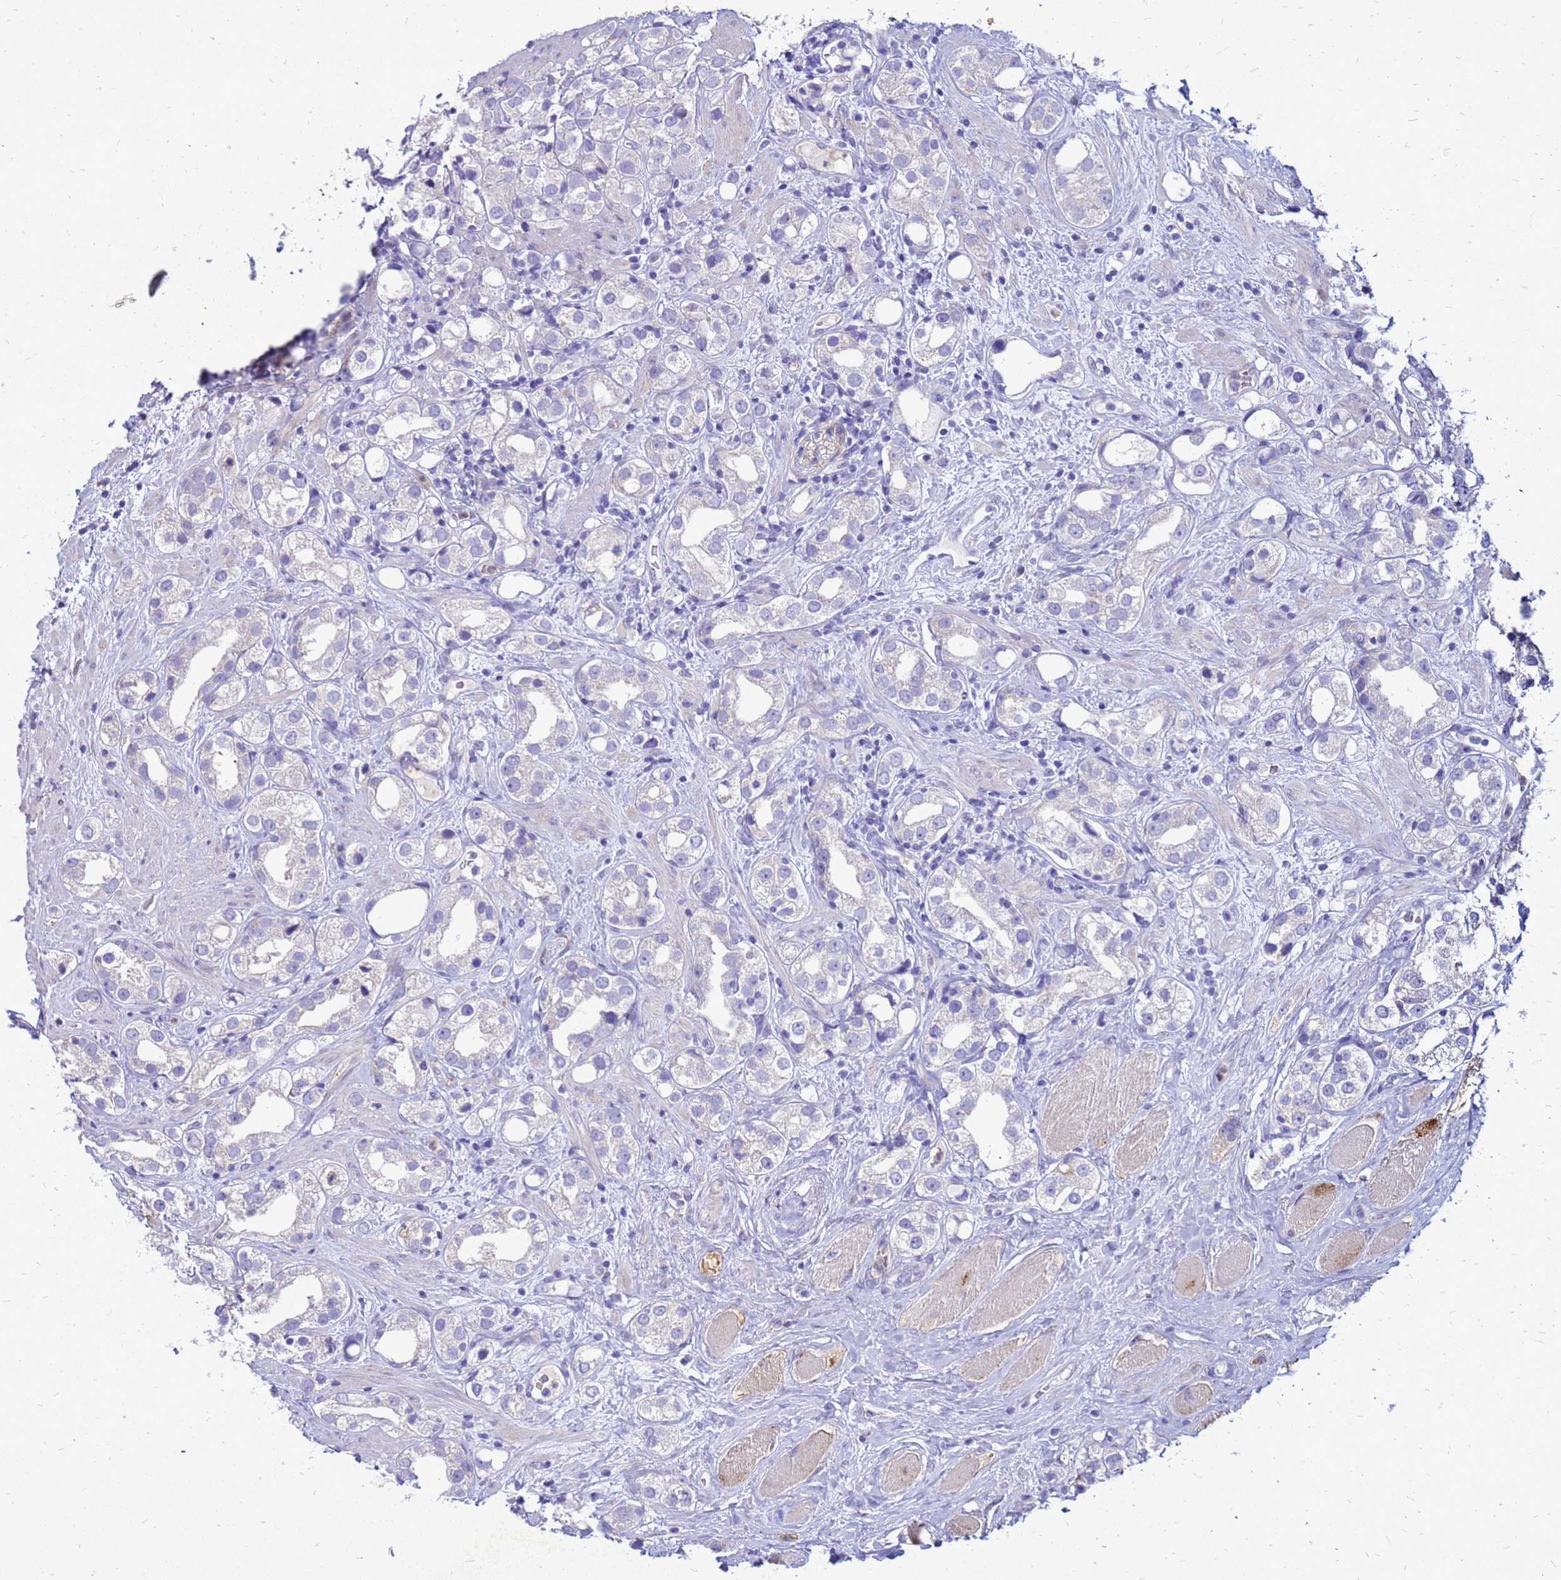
{"staining": {"intensity": "negative", "quantity": "none", "location": "none"}, "tissue": "prostate cancer", "cell_type": "Tumor cells", "image_type": "cancer", "snomed": [{"axis": "morphology", "description": "Adenocarcinoma, NOS"}, {"axis": "topography", "description": "Prostate"}], "caption": "Immunohistochemistry of human adenocarcinoma (prostate) exhibits no expression in tumor cells.", "gene": "AKR1C1", "patient": {"sex": "male", "age": 79}}